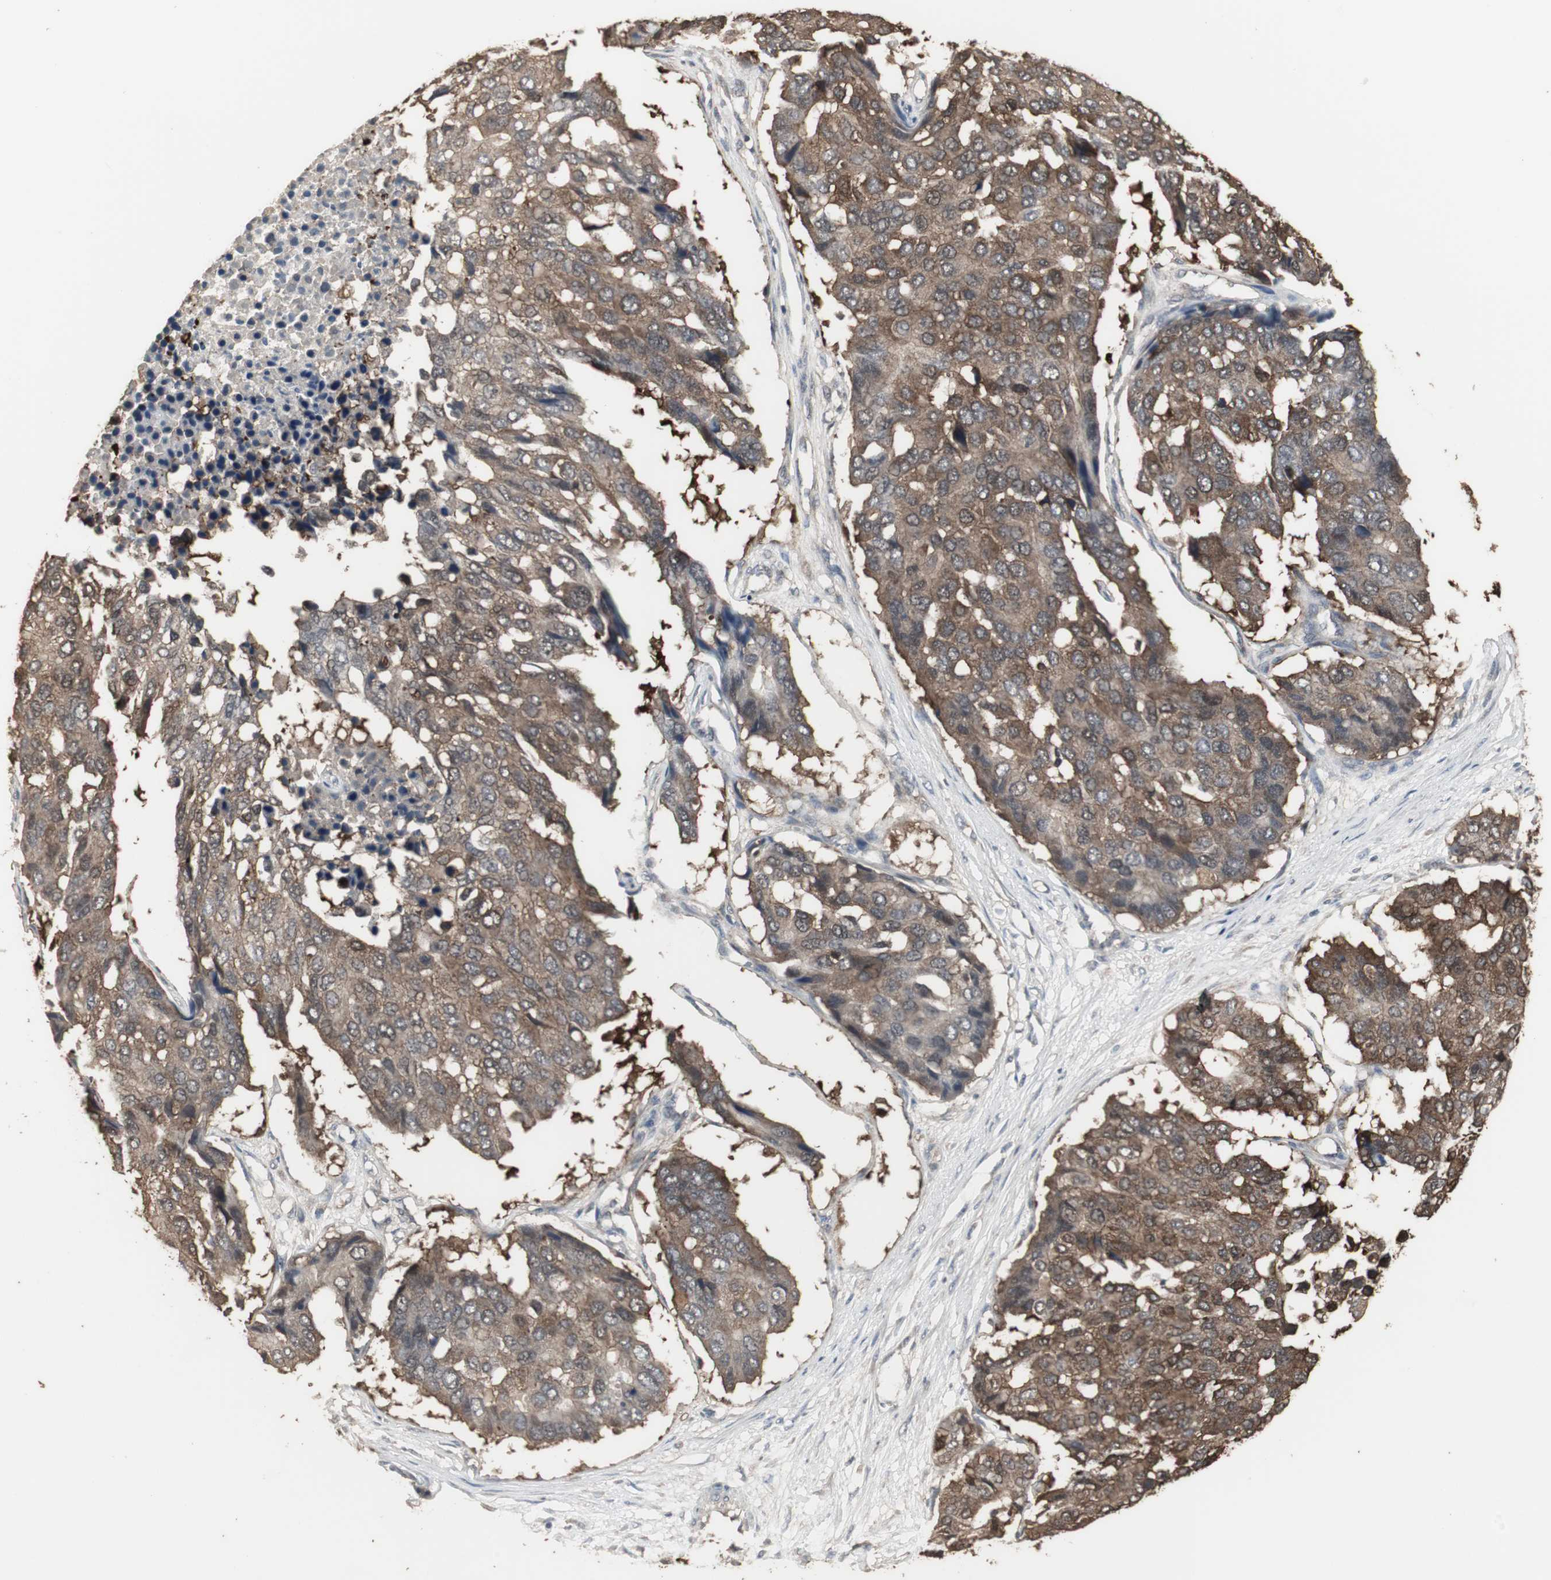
{"staining": {"intensity": "strong", "quantity": ">75%", "location": "cytoplasmic/membranous"}, "tissue": "pancreatic cancer", "cell_type": "Tumor cells", "image_type": "cancer", "snomed": [{"axis": "morphology", "description": "Adenocarcinoma, NOS"}, {"axis": "topography", "description": "Pancreas"}], "caption": "Human pancreatic adenocarcinoma stained with a protein marker demonstrates strong staining in tumor cells.", "gene": "HPRT1", "patient": {"sex": "male", "age": 50}}